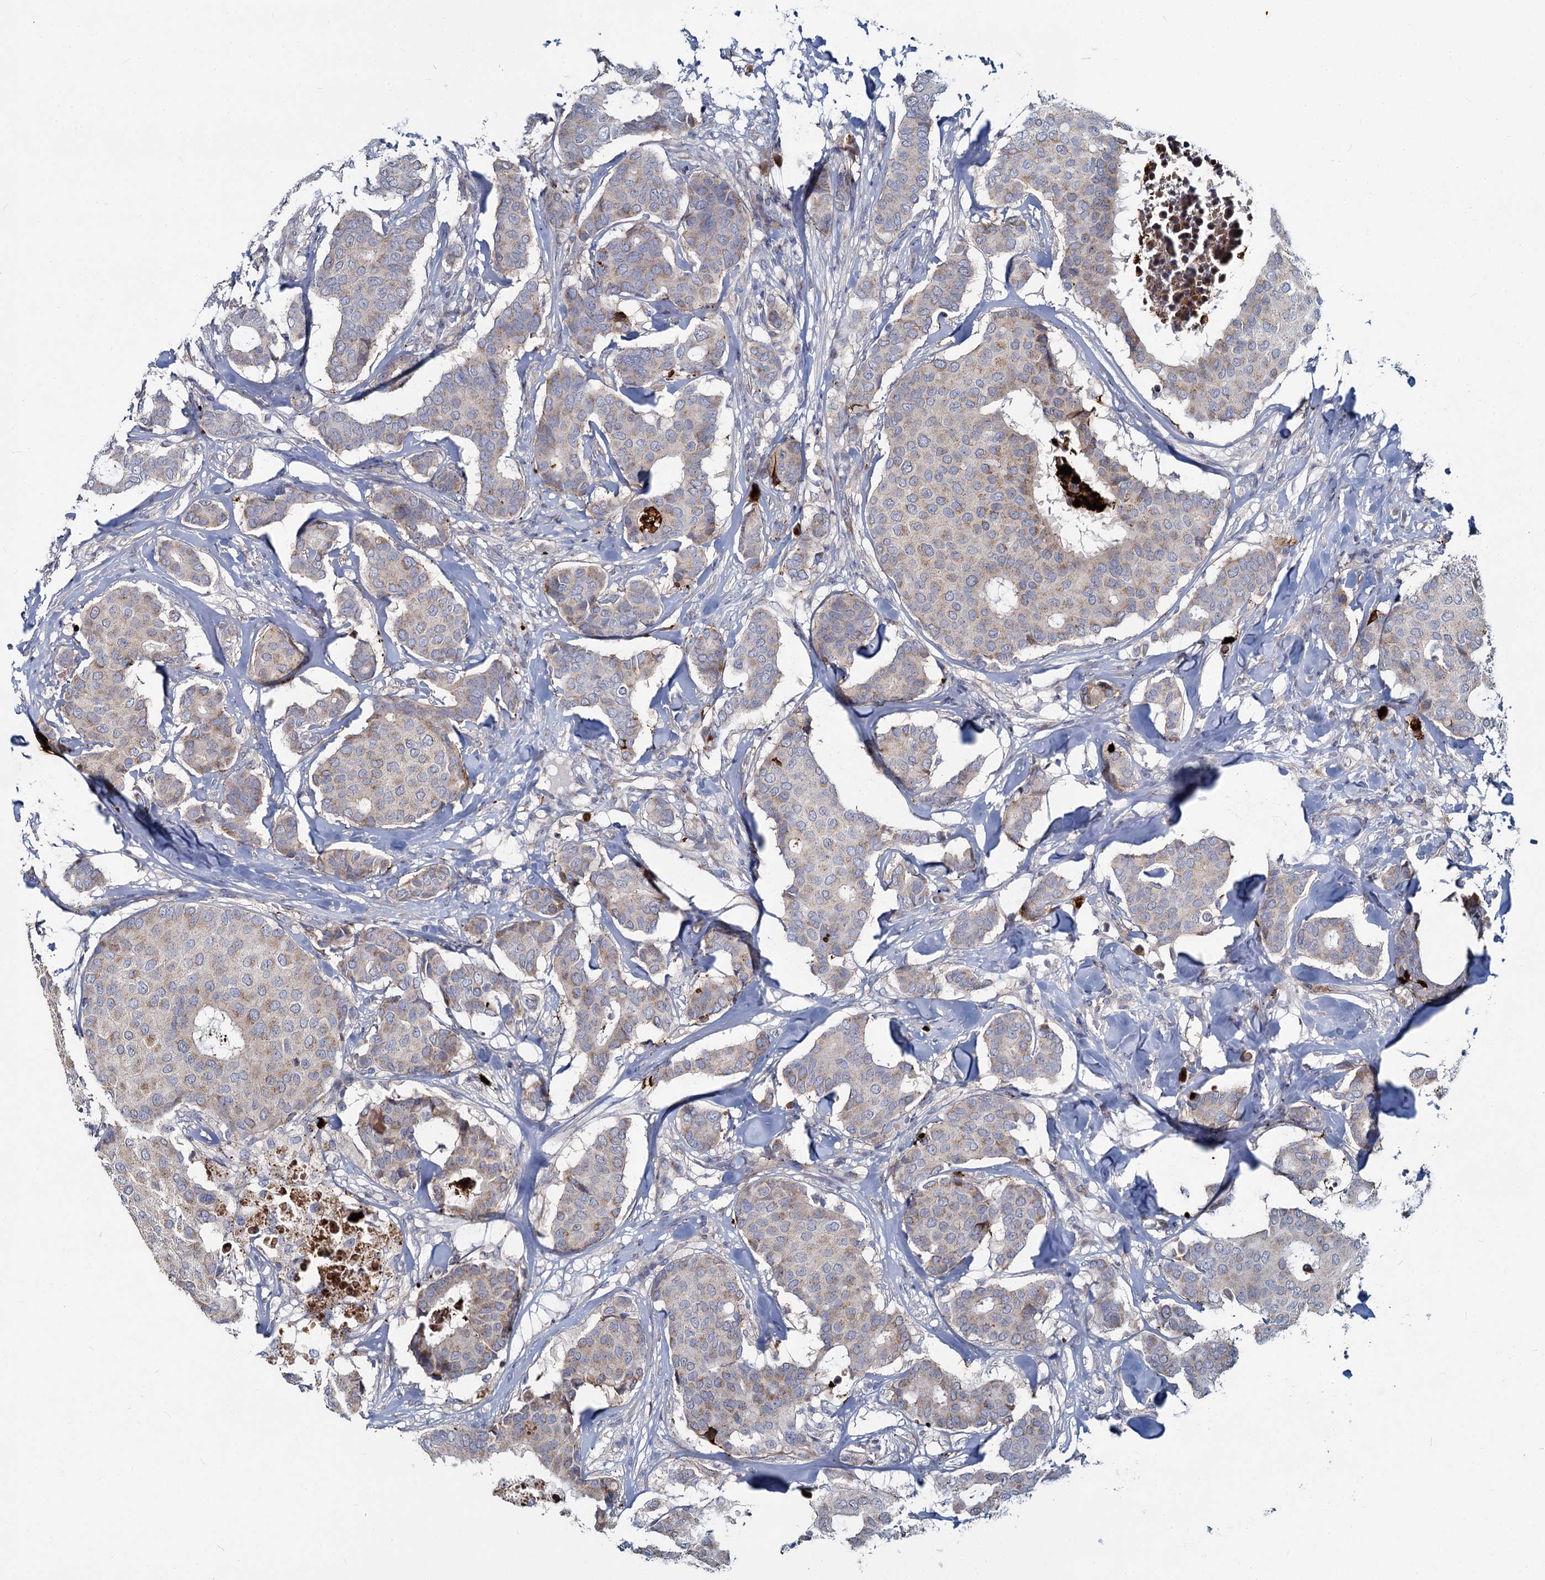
{"staining": {"intensity": "weak", "quantity": "25%-75%", "location": "cytoplasmic/membranous"}, "tissue": "breast cancer", "cell_type": "Tumor cells", "image_type": "cancer", "snomed": [{"axis": "morphology", "description": "Duct carcinoma"}, {"axis": "topography", "description": "Breast"}], "caption": "Immunohistochemical staining of breast cancer exhibits low levels of weak cytoplasmic/membranous staining in approximately 25%-75% of tumor cells.", "gene": "DCUN1D2", "patient": {"sex": "female", "age": 75}}